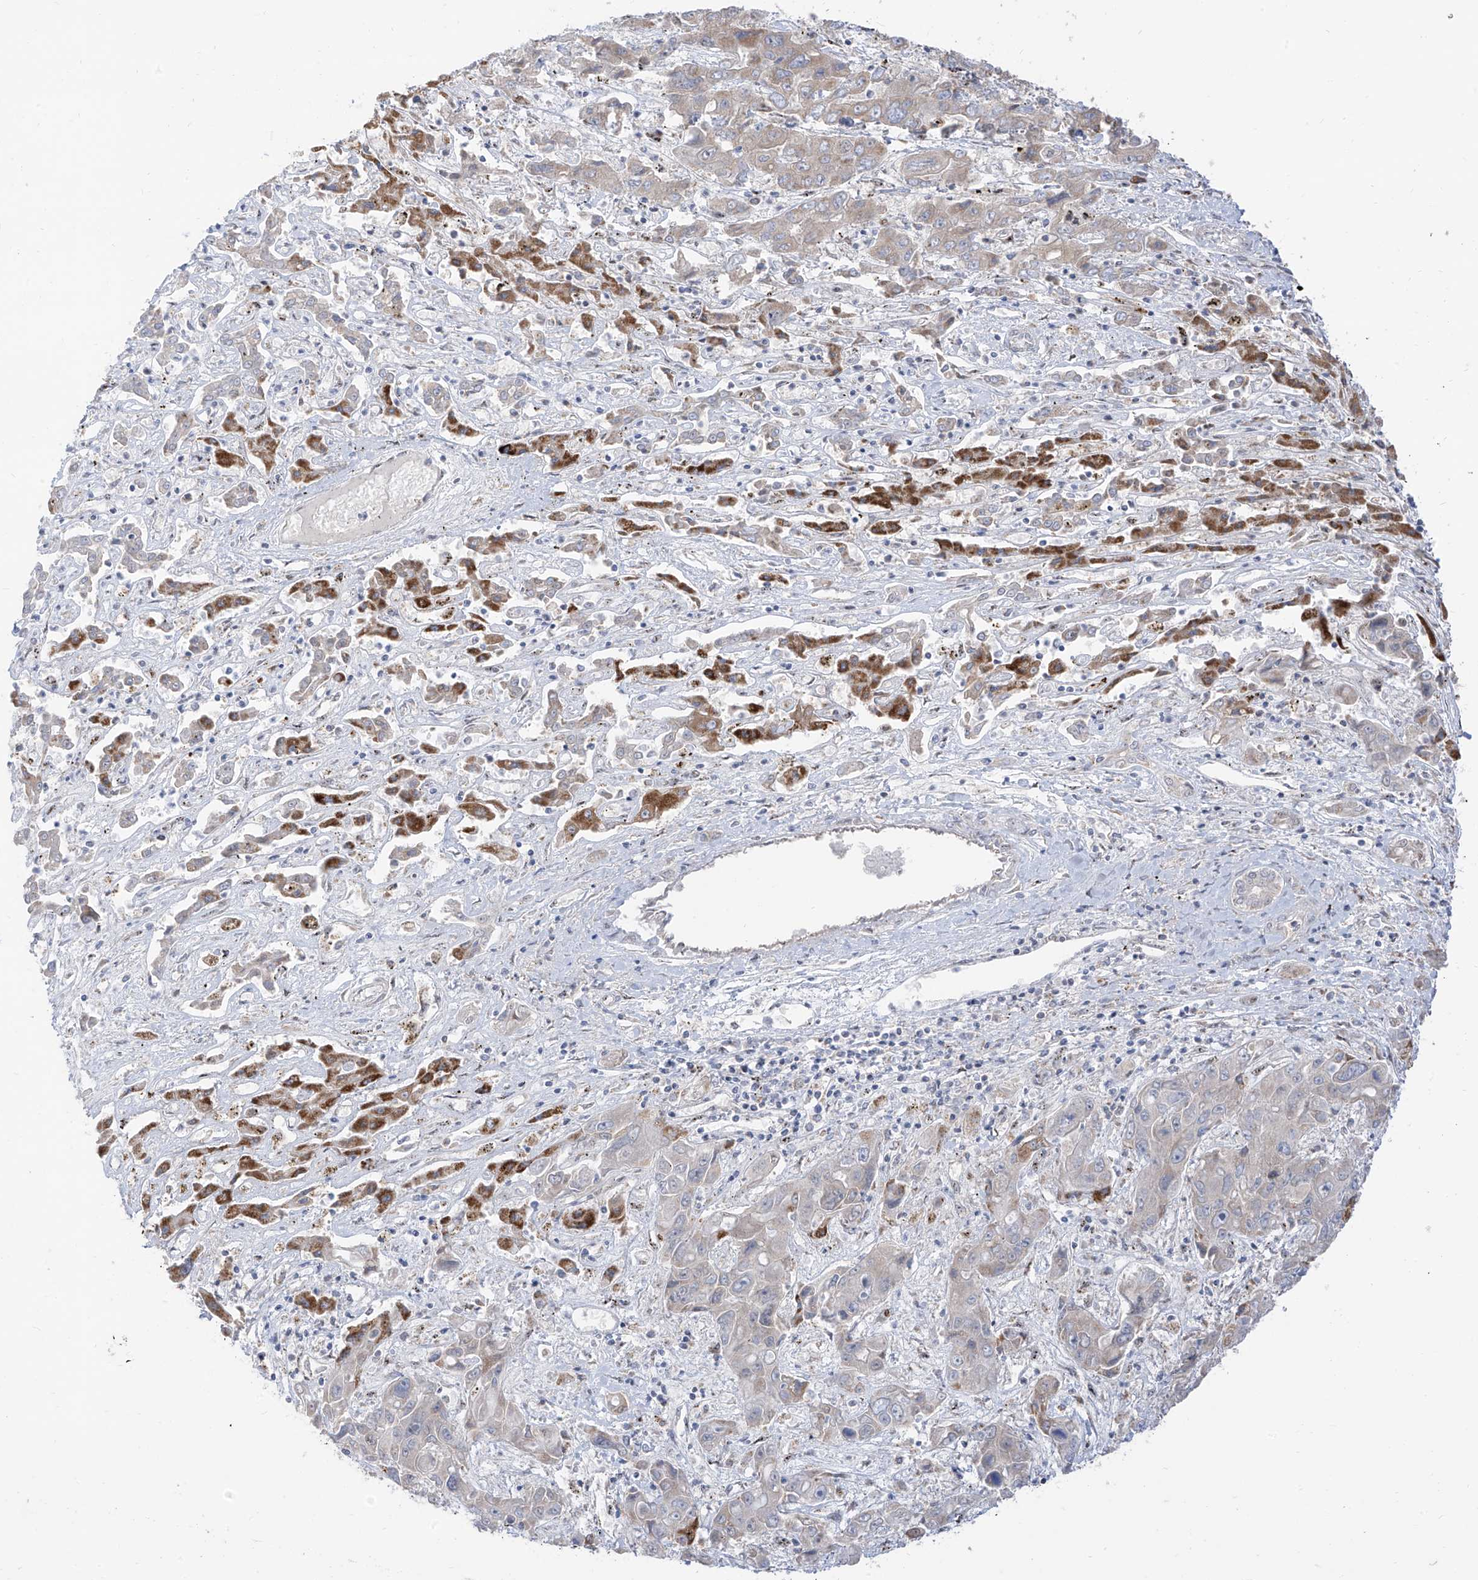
{"staining": {"intensity": "weak", "quantity": "25%-75%", "location": "cytoplasmic/membranous"}, "tissue": "liver cancer", "cell_type": "Tumor cells", "image_type": "cancer", "snomed": [{"axis": "morphology", "description": "Cholangiocarcinoma"}, {"axis": "topography", "description": "Liver"}], "caption": "Immunohistochemistry (DAB) staining of human cholangiocarcinoma (liver) shows weak cytoplasmic/membranous protein expression in approximately 25%-75% of tumor cells. (brown staining indicates protein expression, while blue staining denotes nuclei).", "gene": "ARHGEF40", "patient": {"sex": "male", "age": 67}}